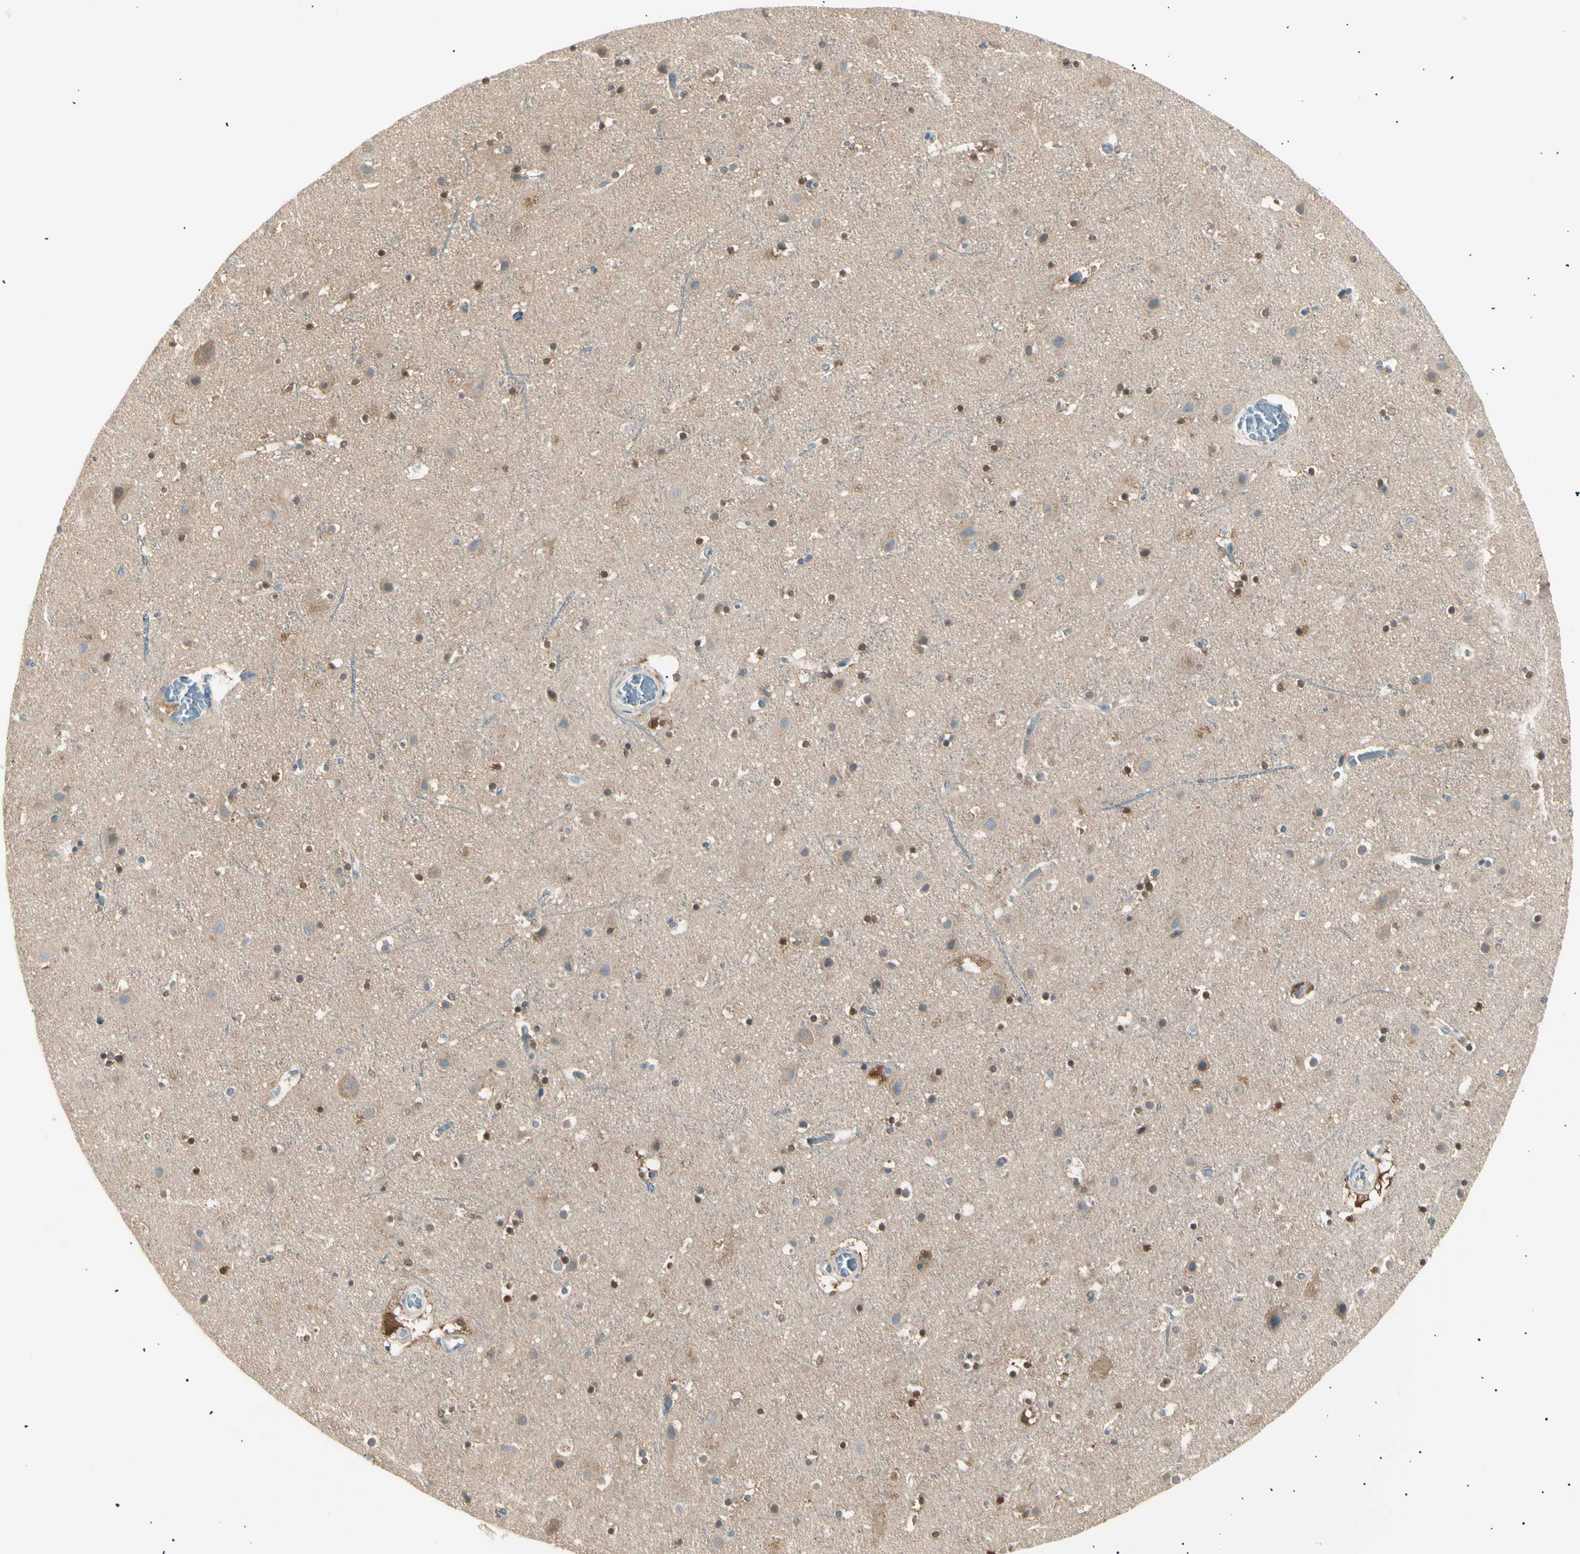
{"staining": {"intensity": "weak", "quantity": "<25%", "location": "cytoplasmic/membranous"}, "tissue": "cerebral cortex", "cell_type": "Endothelial cells", "image_type": "normal", "snomed": [{"axis": "morphology", "description": "Normal tissue, NOS"}, {"axis": "topography", "description": "Cerebral cortex"}], "caption": "Immunohistochemistry (IHC) of unremarkable cerebral cortex shows no expression in endothelial cells.", "gene": "LHPP", "patient": {"sex": "male", "age": 45}}